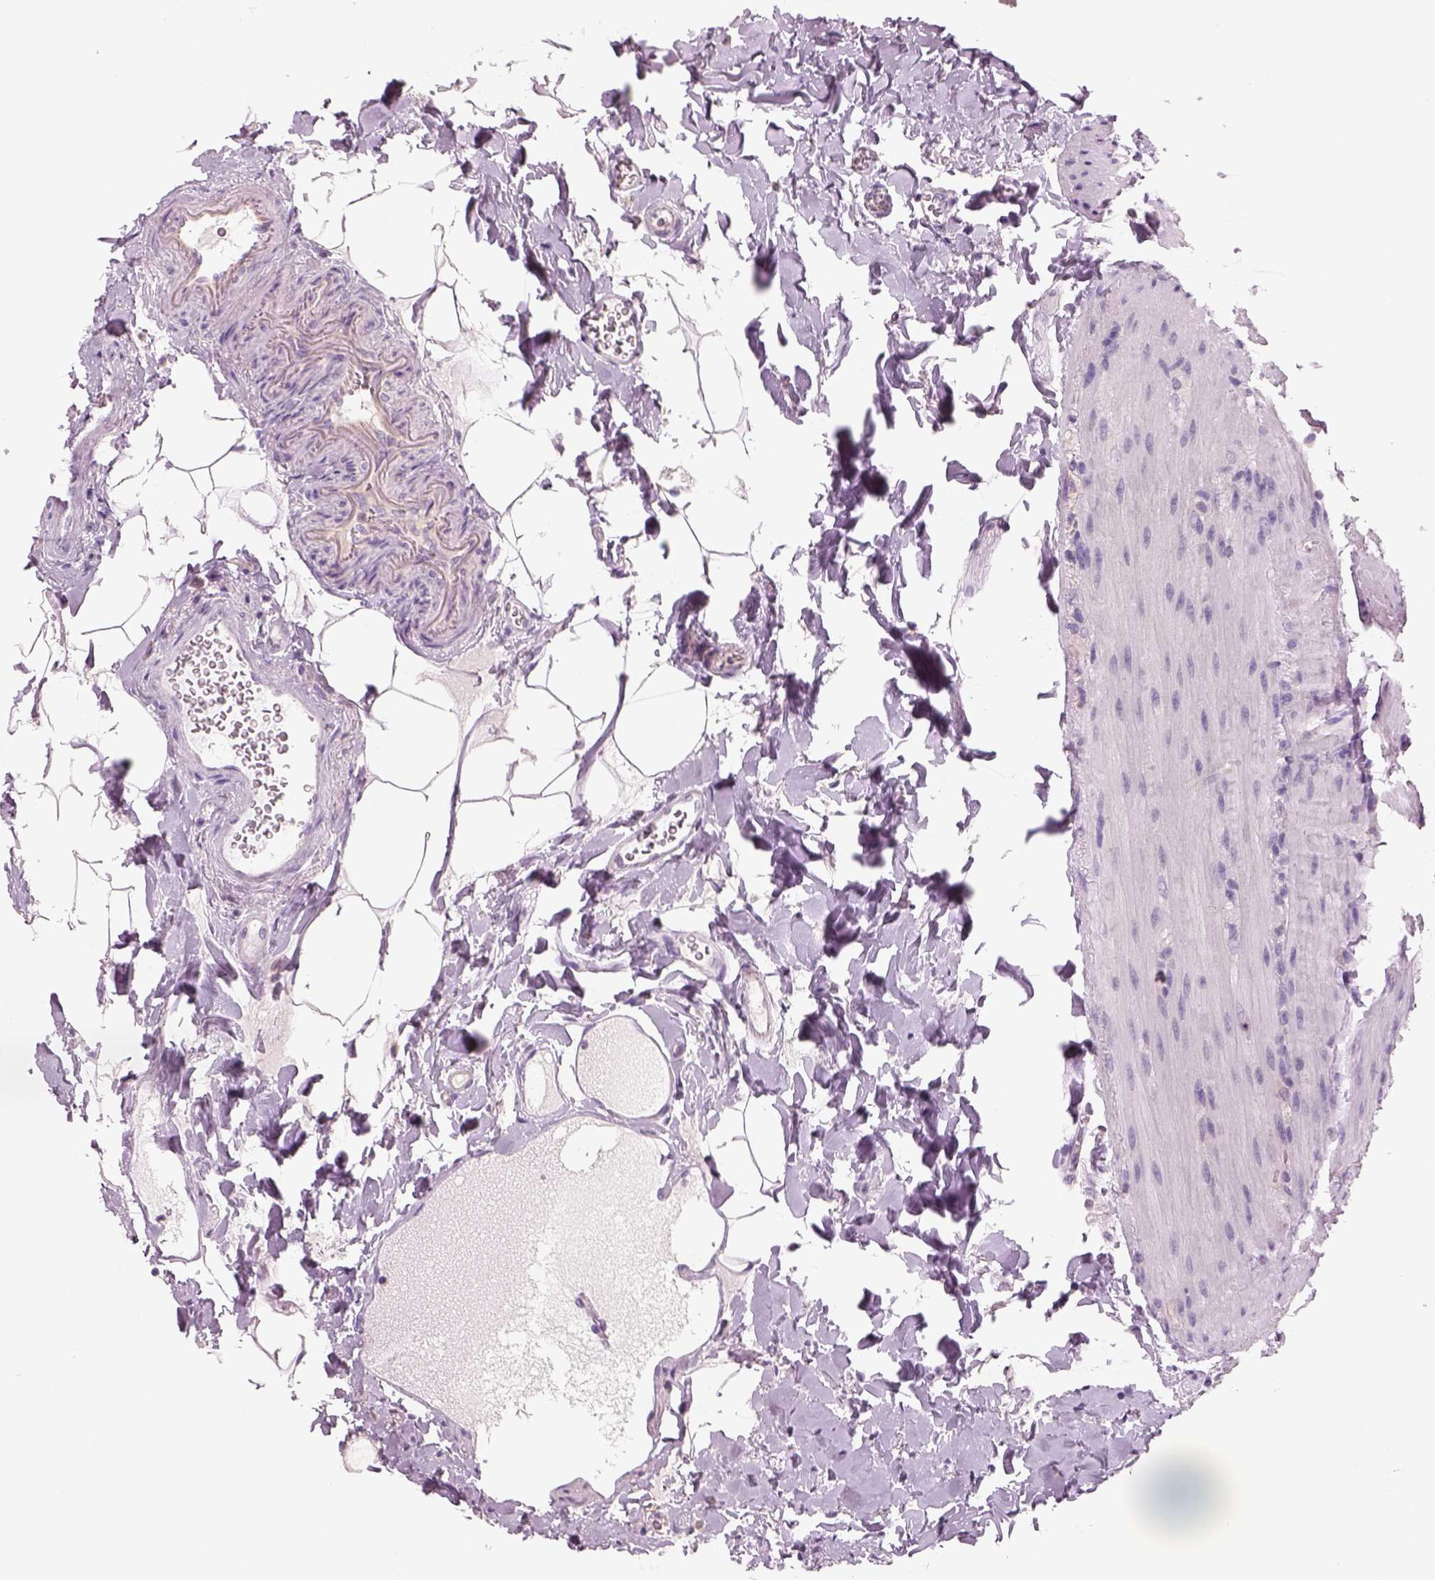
{"staining": {"intensity": "negative", "quantity": "none", "location": "none"}, "tissue": "small intestine", "cell_type": "Glandular cells", "image_type": "normal", "snomed": [{"axis": "morphology", "description": "Normal tissue, NOS"}, {"axis": "topography", "description": "Small intestine"}], "caption": "This is an immunohistochemistry (IHC) micrograph of unremarkable human small intestine. There is no staining in glandular cells.", "gene": "SLC1A7", "patient": {"sex": "female", "age": 56}}